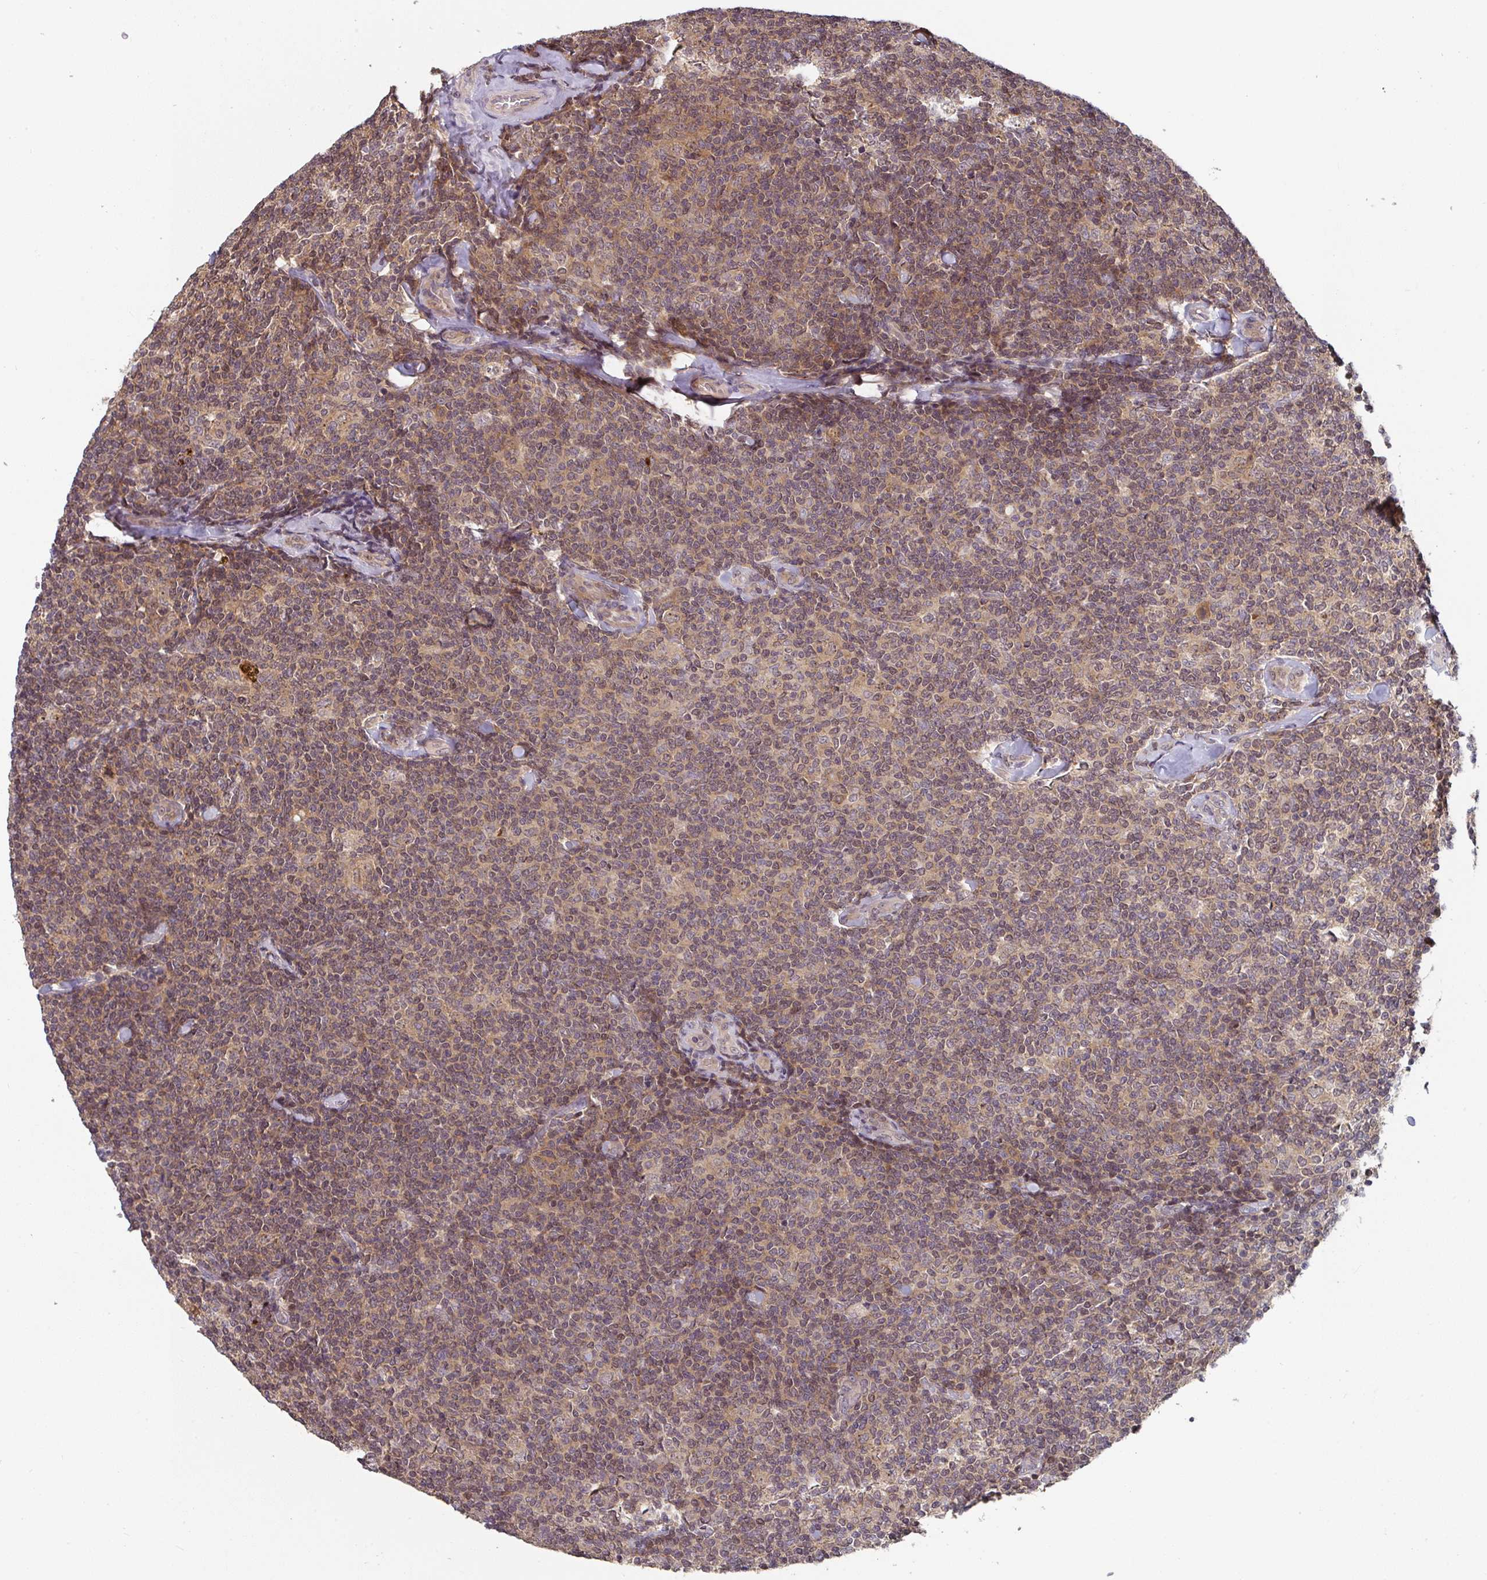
{"staining": {"intensity": "moderate", "quantity": ">75%", "location": "cytoplasmic/membranous,nuclear"}, "tissue": "lymphoma", "cell_type": "Tumor cells", "image_type": "cancer", "snomed": [{"axis": "morphology", "description": "Malignant lymphoma, non-Hodgkin's type, Low grade"}, {"axis": "topography", "description": "Lymph node"}], "caption": "Immunohistochemical staining of lymphoma demonstrates medium levels of moderate cytoplasmic/membranous and nuclear expression in about >75% of tumor cells.", "gene": "RANGRF", "patient": {"sex": "female", "age": 56}}